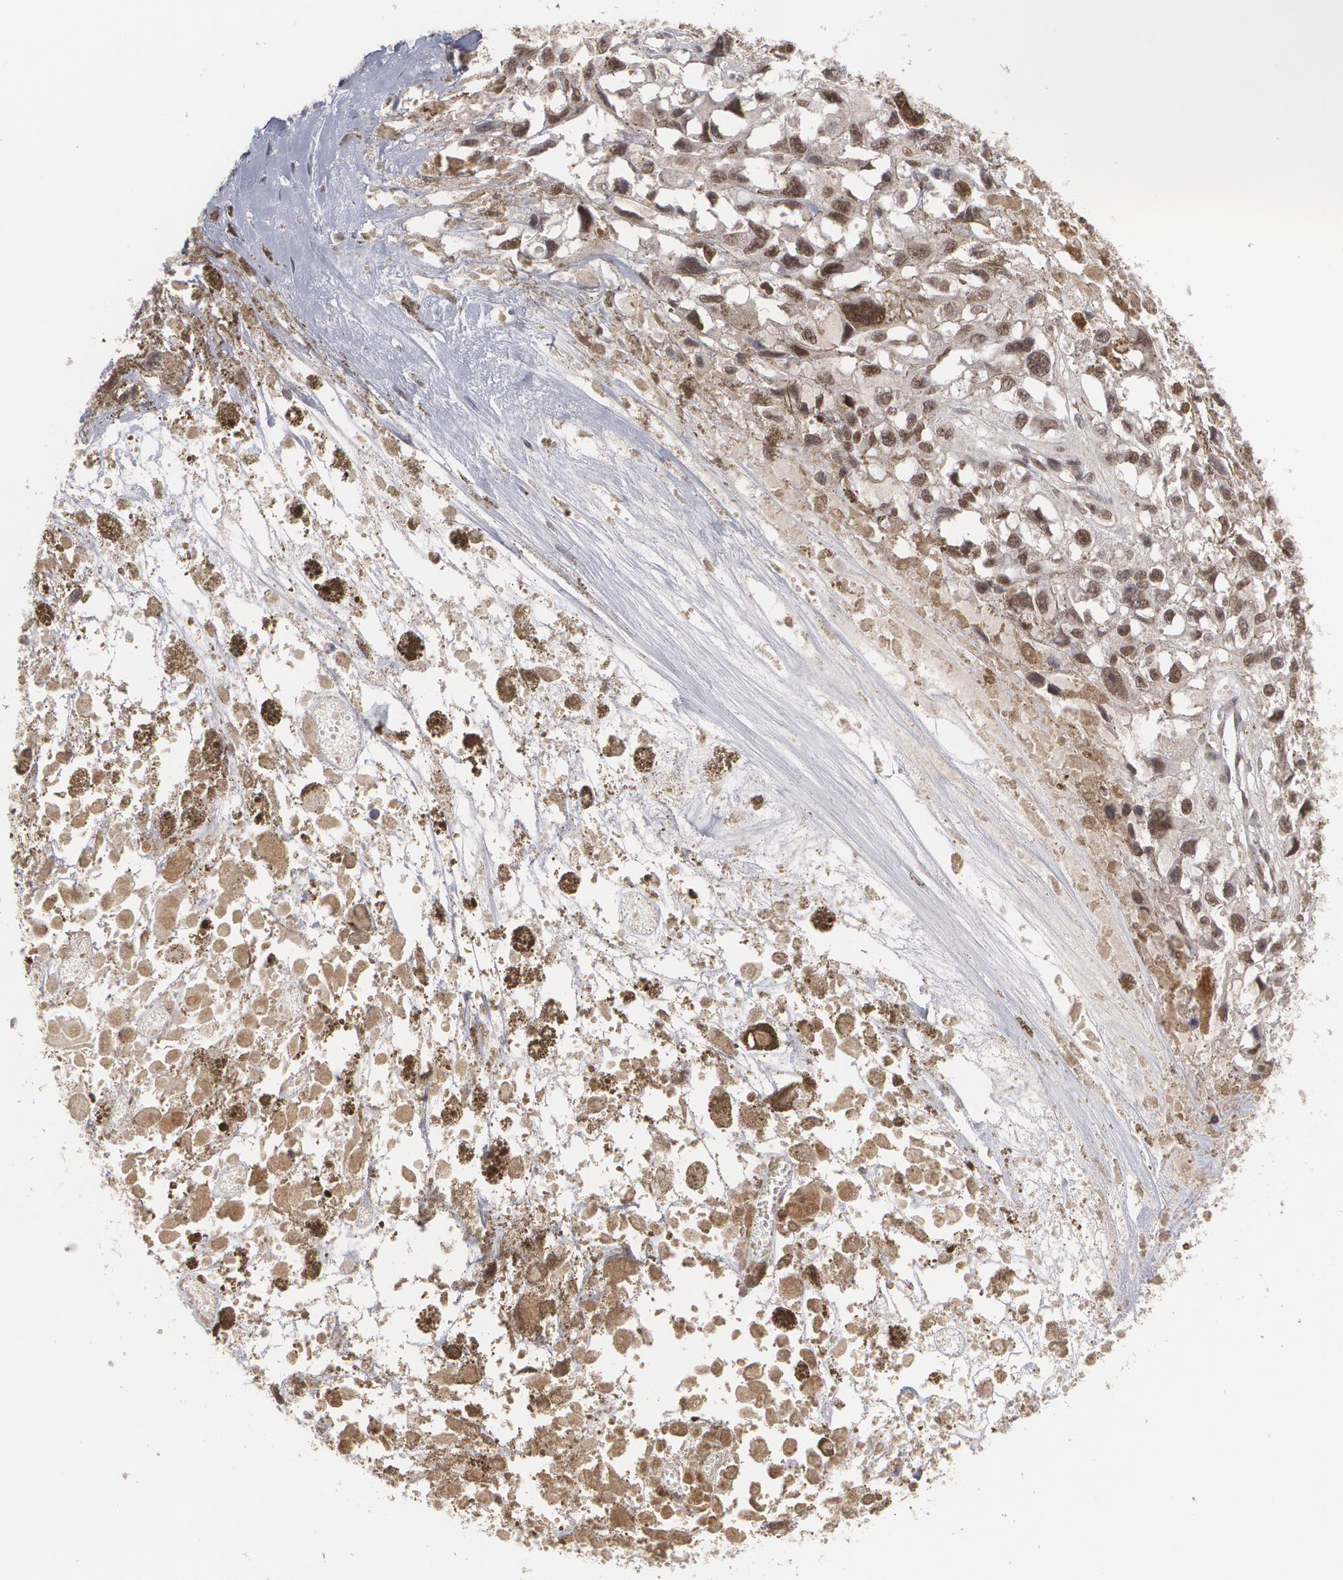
{"staining": {"intensity": "strong", "quantity": ">75%", "location": "nuclear"}, "tissue": "melanoma", "cell_type": "Tumor cells", "image_type": "cancer", "snomed": [{"axis": "morphology", "description": "Malignant melanoma, Metastatic site"}, {"axis": "topography", "description": "Lymph node"}], "caption": "Strong nuclear staining for a protein is identified in approximately >75% of tumor cells of melanoma using immunohistochemistry (IHC).", "gene": "INTS6", "patient": {"sex": "male", "age": 59}}